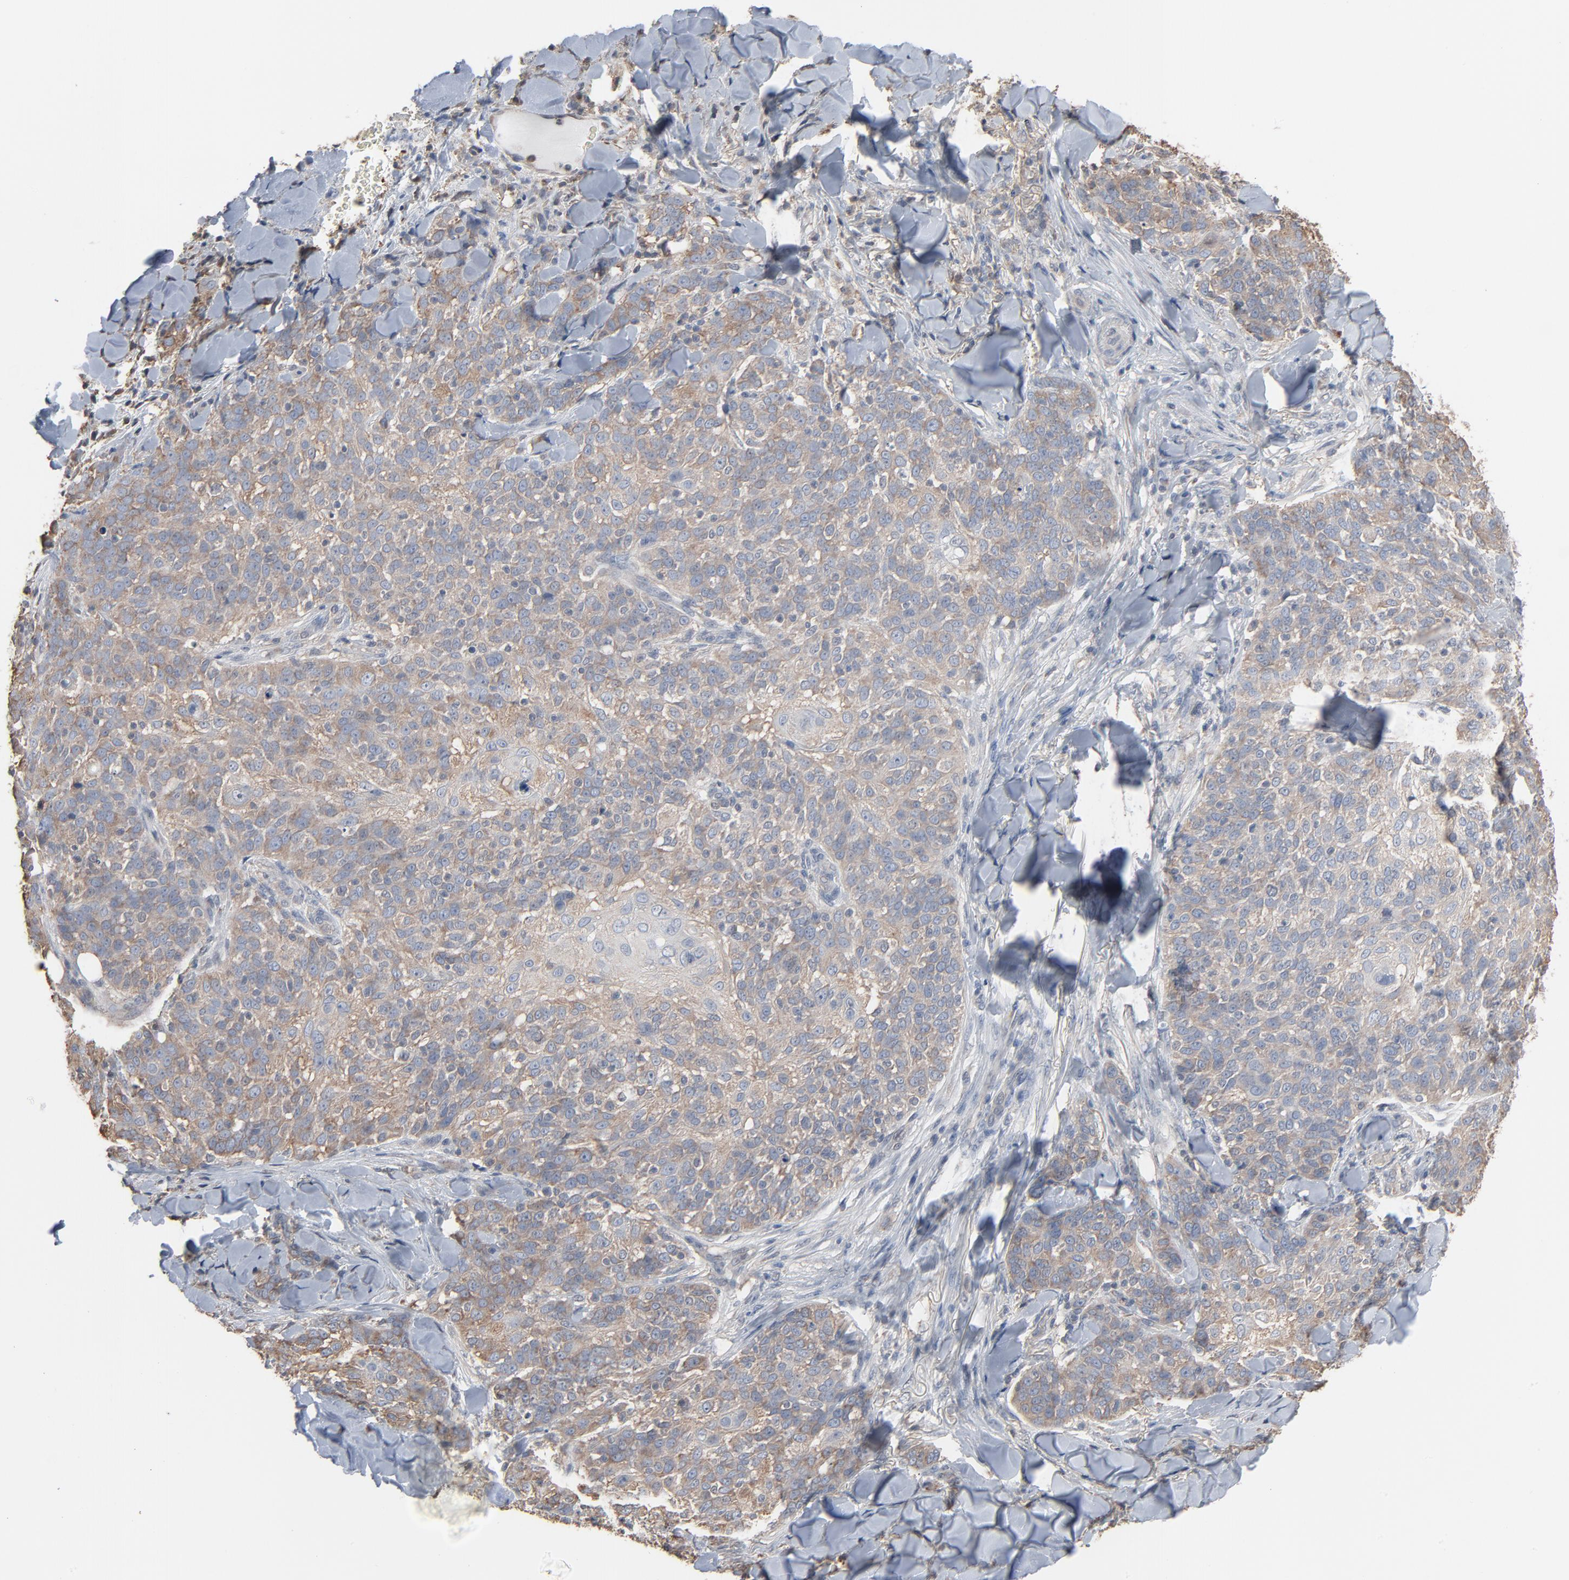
{"staining": {"intensity": "weak", "quantity": ">75%", "location": "cytoplasmic/membranous"}, "tissue": "skin cancer", "cell_type": "Tumor cells", "image_type": "cancer", "snomed": [{"axis": "morphology", "description": "Normal tissue, NOS"}, {"axis": "morphology", "description": "Squamous cell carcinoma, NOS"}, {"axis": "topography", "description": "Skin"}], "caption": "Immunohistochemical staining of skin cancer exhibits low levels of weak cytoplasmic/membranous staining in approximately >75% of tumor cells.", "gene": "CCT5", "patient": {"sex": "female", "age": 83}}